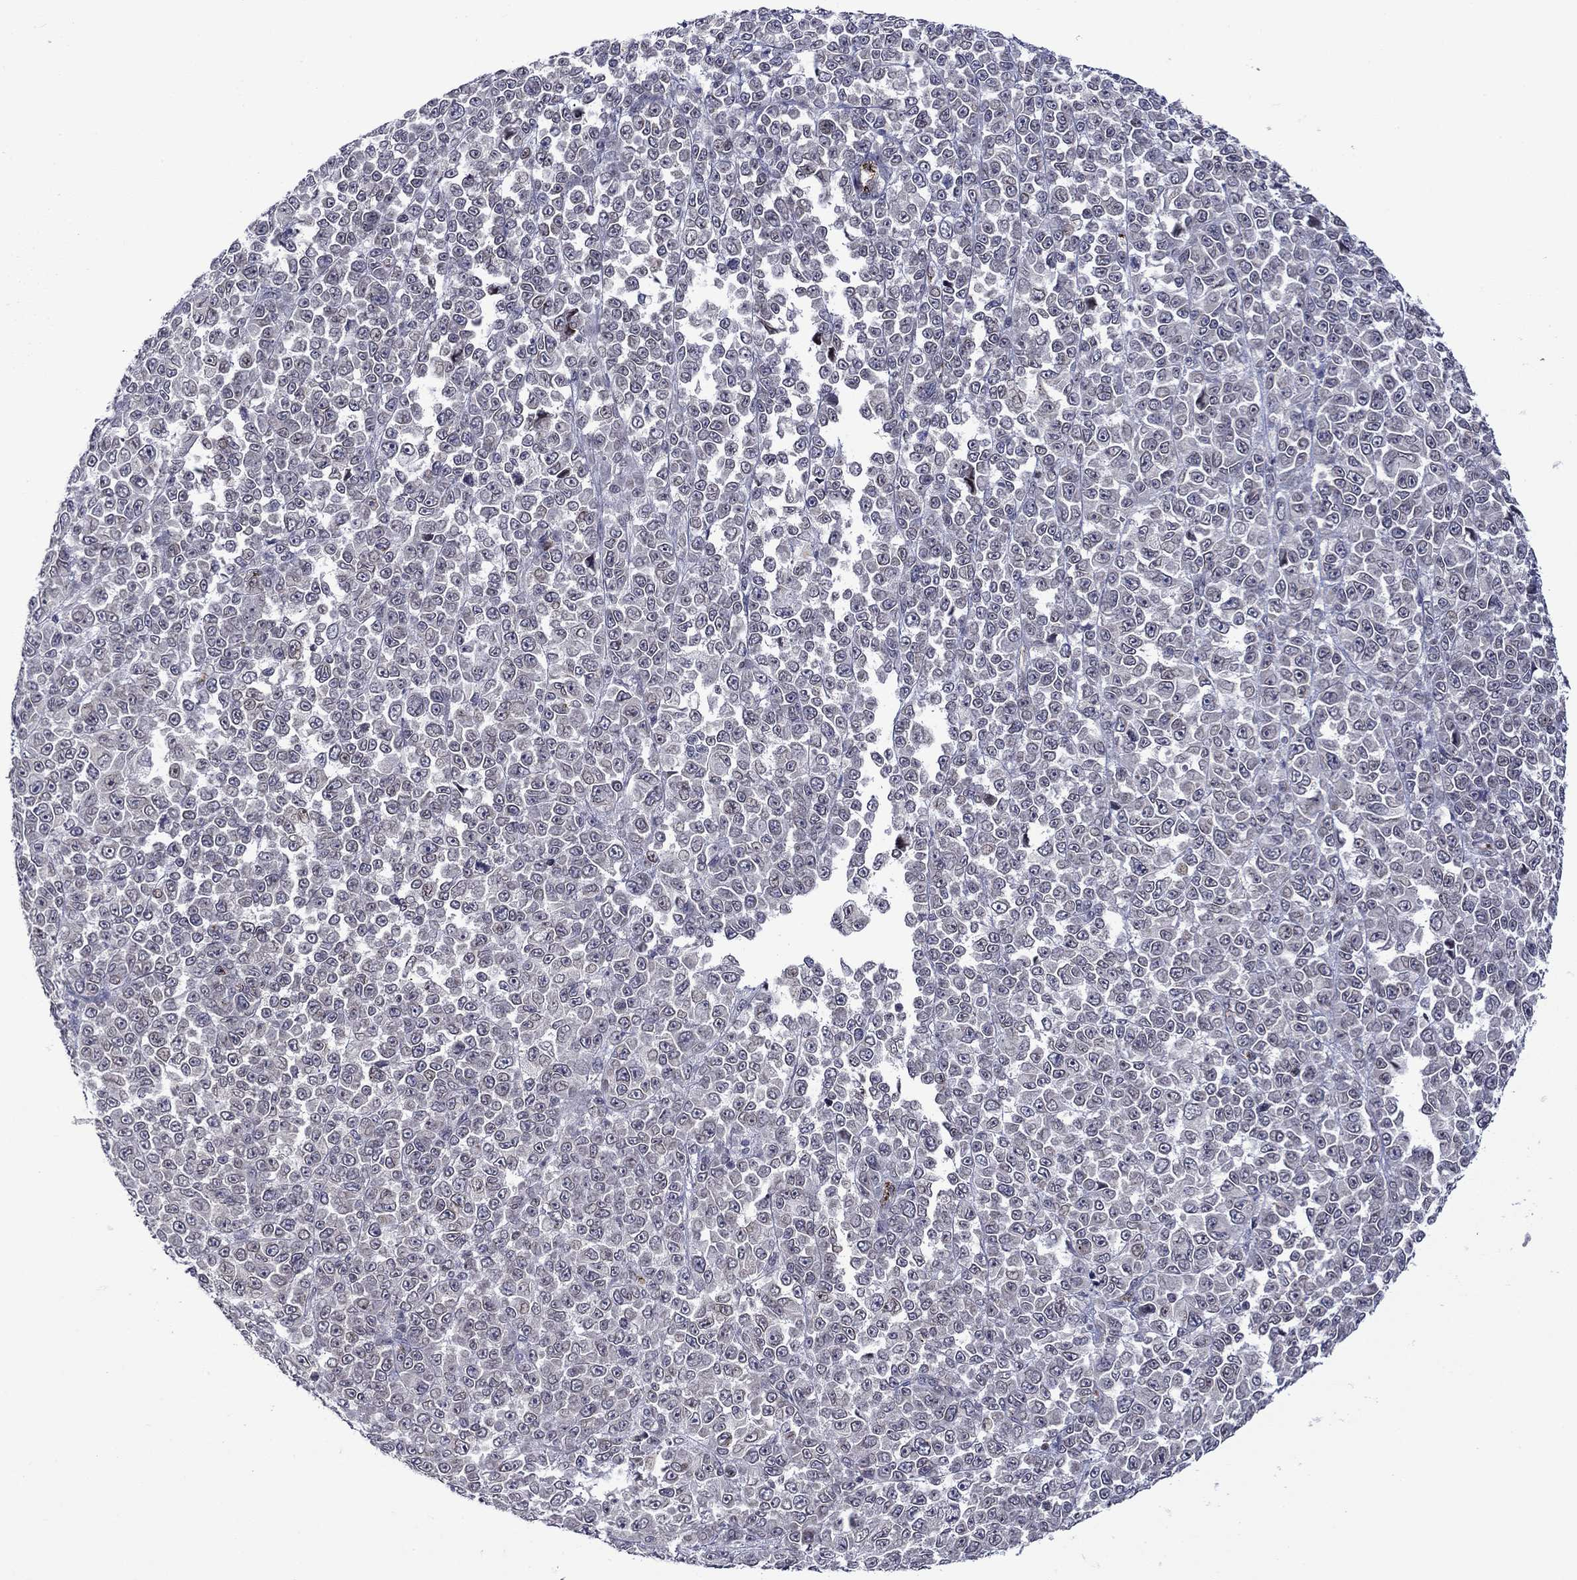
{"staining": {"intensity": "negative", "quantity": "none", "location": "none"}, "tissue": "melanoma", "cell_type": "Tumor cells", "image_type": "cancer", "snomed": [{"axis": "morphology", "description": "Malignant melanoma, NOS"}, {"axis": "topography", "description": "Skin"}], "caption": "A high-resolution micrograph shows IHC staining of melanoma, which demonstrates no significant positivity in tumor cells.", "gene": "SLITRK1", "patient": {"sex": "female", "age": 95}}